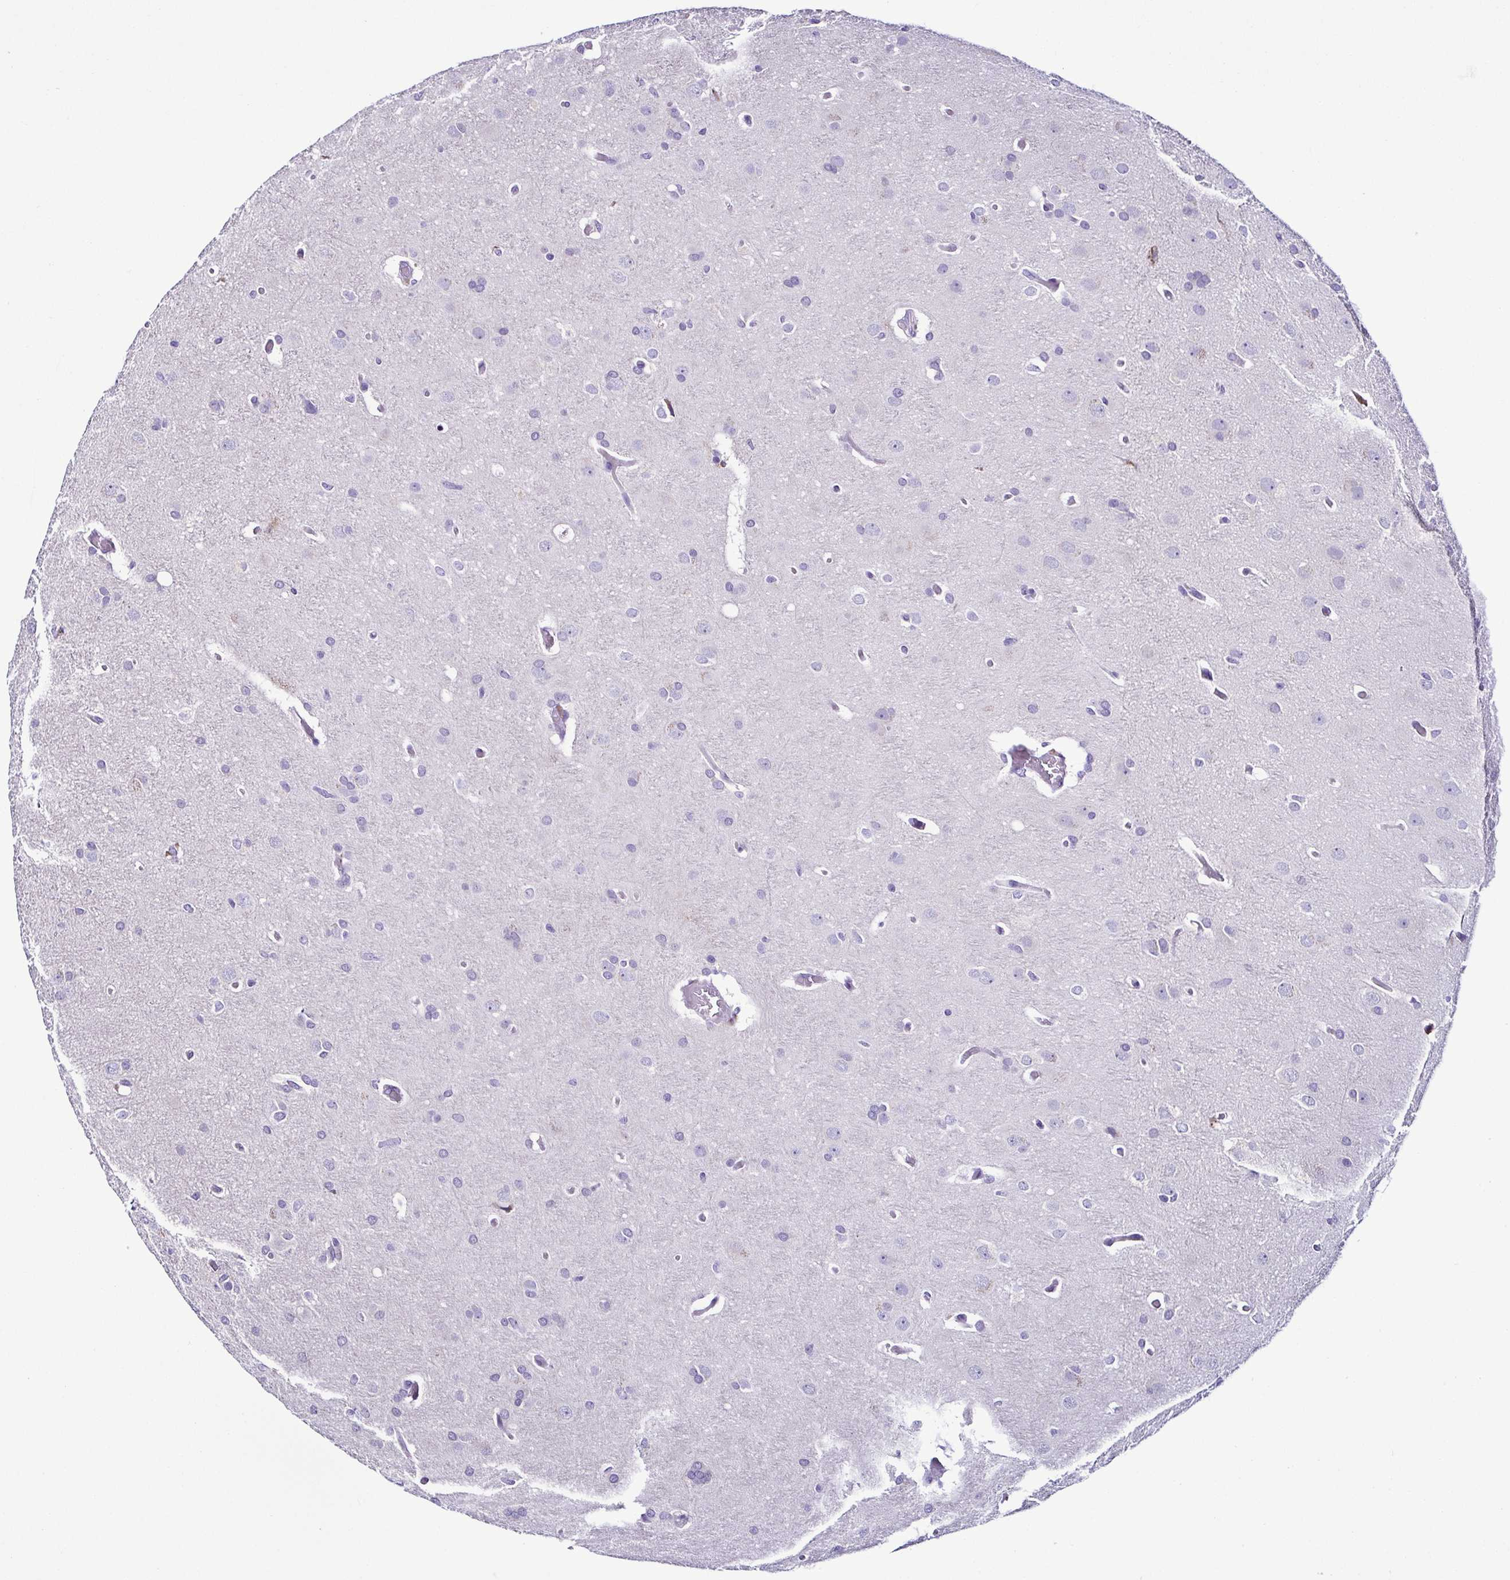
{"staining": {"intensity": "negative", "quantity": "none", "location": "none"}, "tissue": "glioma", "cell_type": "Tumor cells", "image_type": "cancer", "snomed": [{"axis": "morphology", "description": "Glioma, malignant, High grade"}, {"axis": "topography", "description": "Brain"}], "caption": "High power microscopy micrograph of an immunohistochemistry (IHC) image of glioma, revealing no significant staining in tumor cells.", "gene": "SRL", "patient": {"sex": "male", "age": 53}}